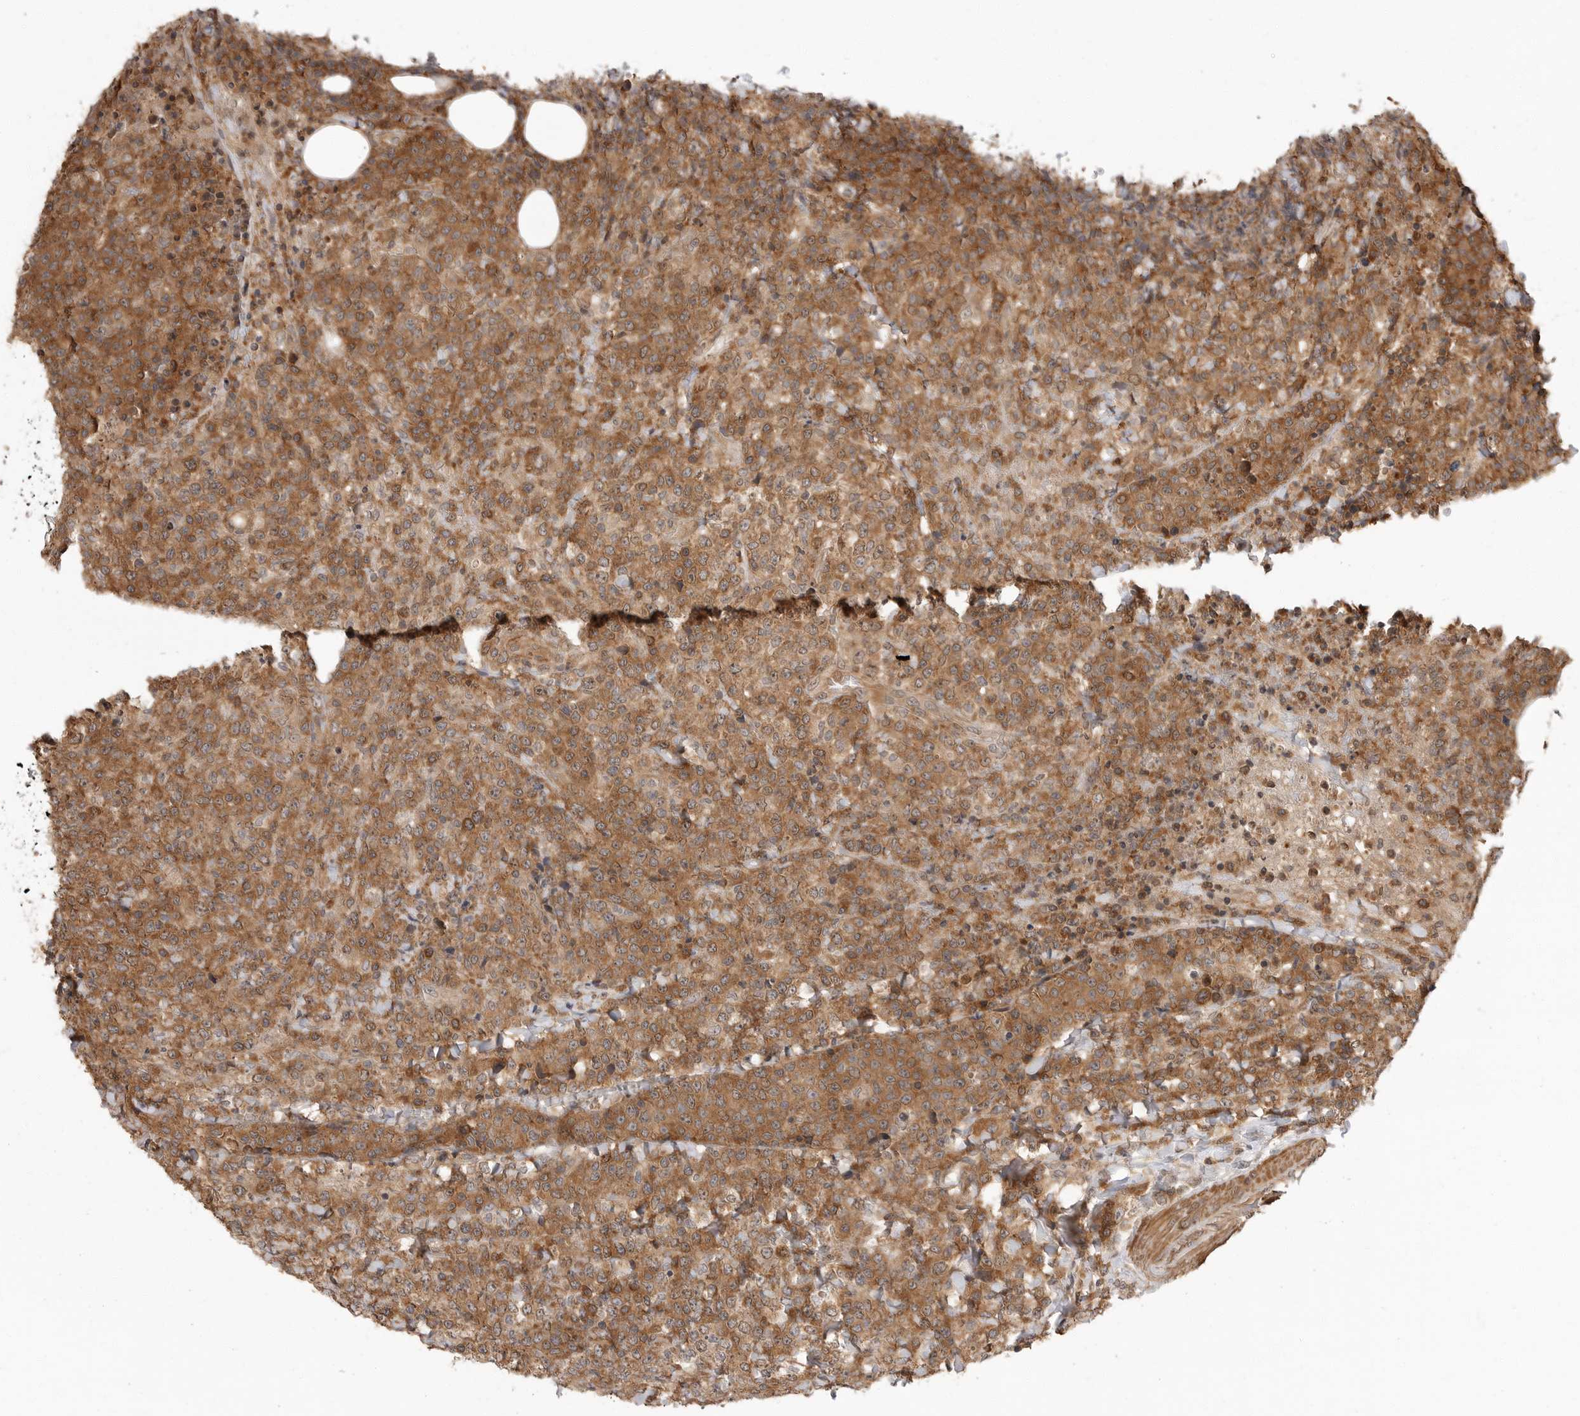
{"staining": {"intensity": "moderate", "quantity": ">75%", "location": "cytoplasmic/membranous"}, "tissue": "lymphoma", "cell_type": "Tumor cells", "image_type": "cancer", "snomed": [{"axis": "morphology", "description": "Malignant lymphoma, non-Hodgkin's type, High grade"}, {"axis": "topography", "description": "Lymph node"}], "caption": "Lymphoma was stained to show a protein in brown. There is medium levels of moderate cytoplasmic/membranous staining in approximately >75% of tumor cells. Nuclei are stained in blue.", "gene": "ERN1", "patient": {"sex": "male", "age": 13}}